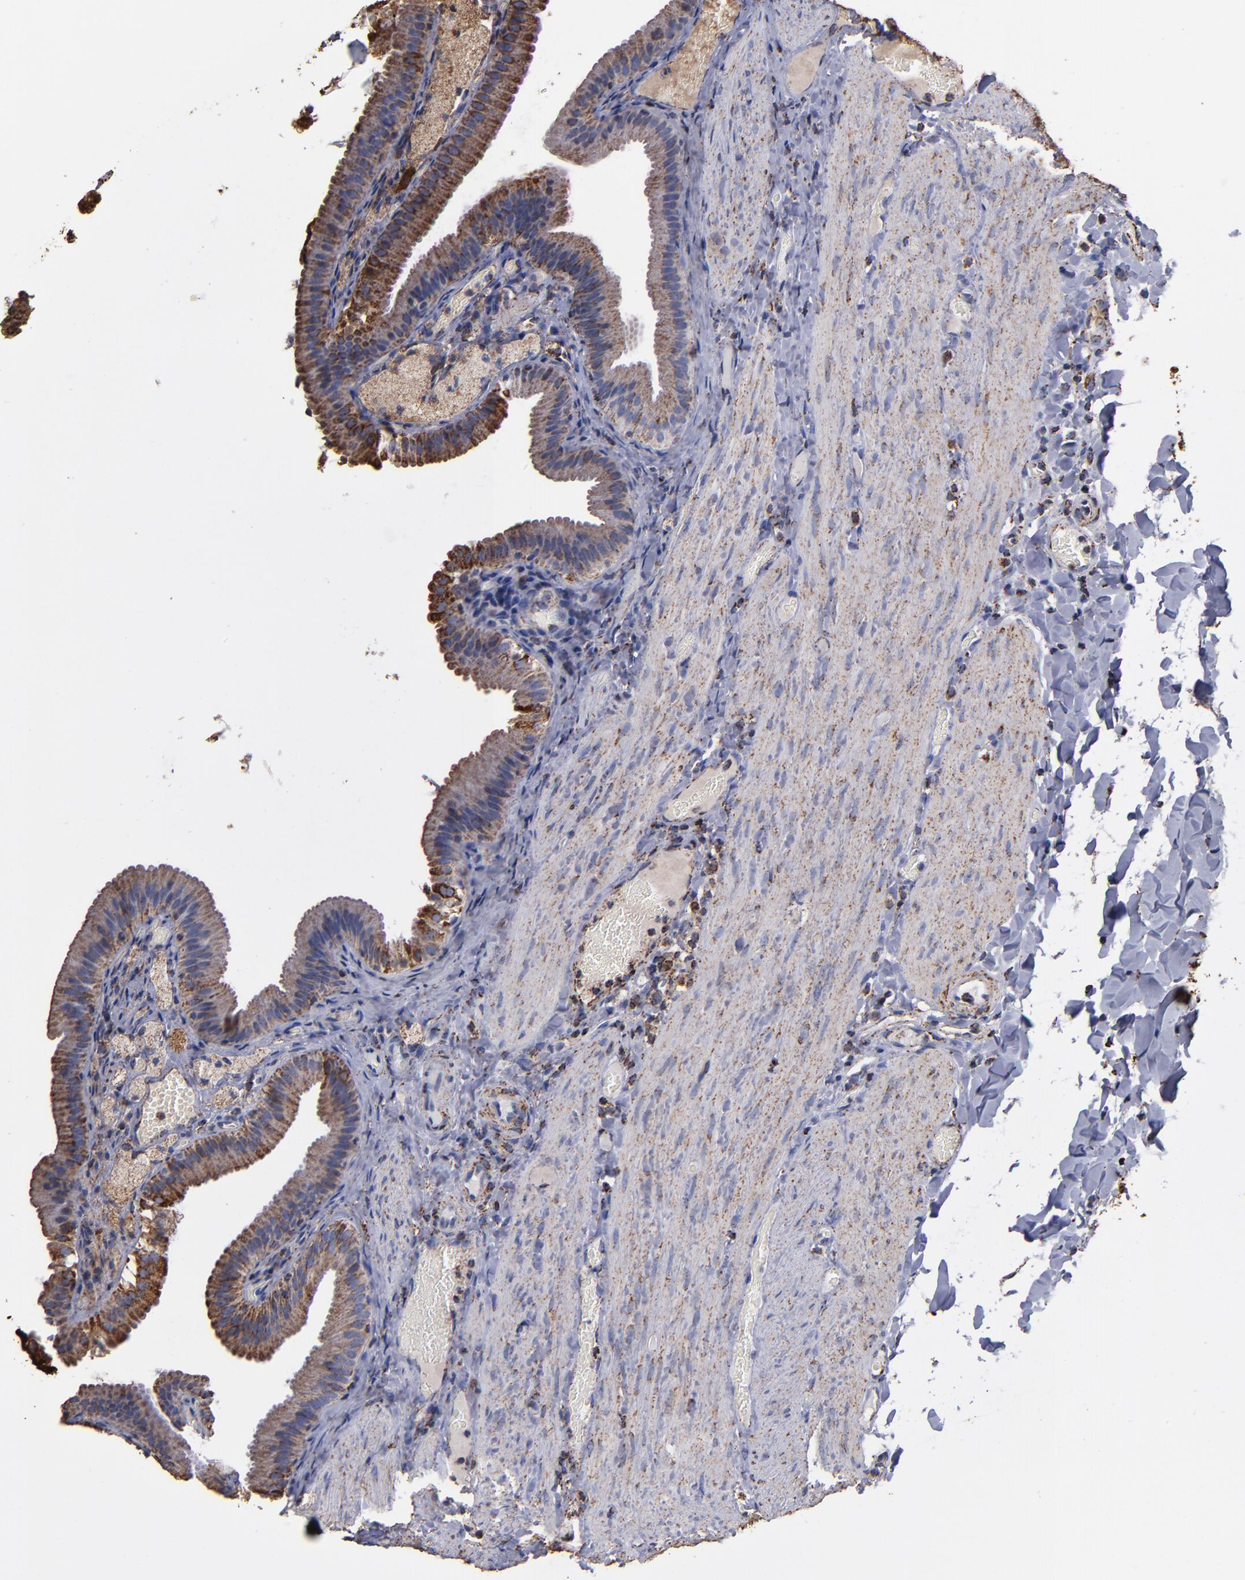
{"staining": {"intensity": "strong", "quantity": ">75%", "location": "cytoplasmic/membranous"}, "tissue": "gallbladder", "cell_type": "Glandular cells", "image_type": "normal", "snomed": [{"axis": "morphology", "description": "Normal tissue, NOS"}, {"axis": "topography", "description": "Gallbladder"}], "caption": "Protein analysis of unremarkable gallbladder reveals strong cytoplasmic/membranous expression in about >75% of glandular cells.", "gene": "SOD2", "patient": {"sex": "female", "age": 24}}